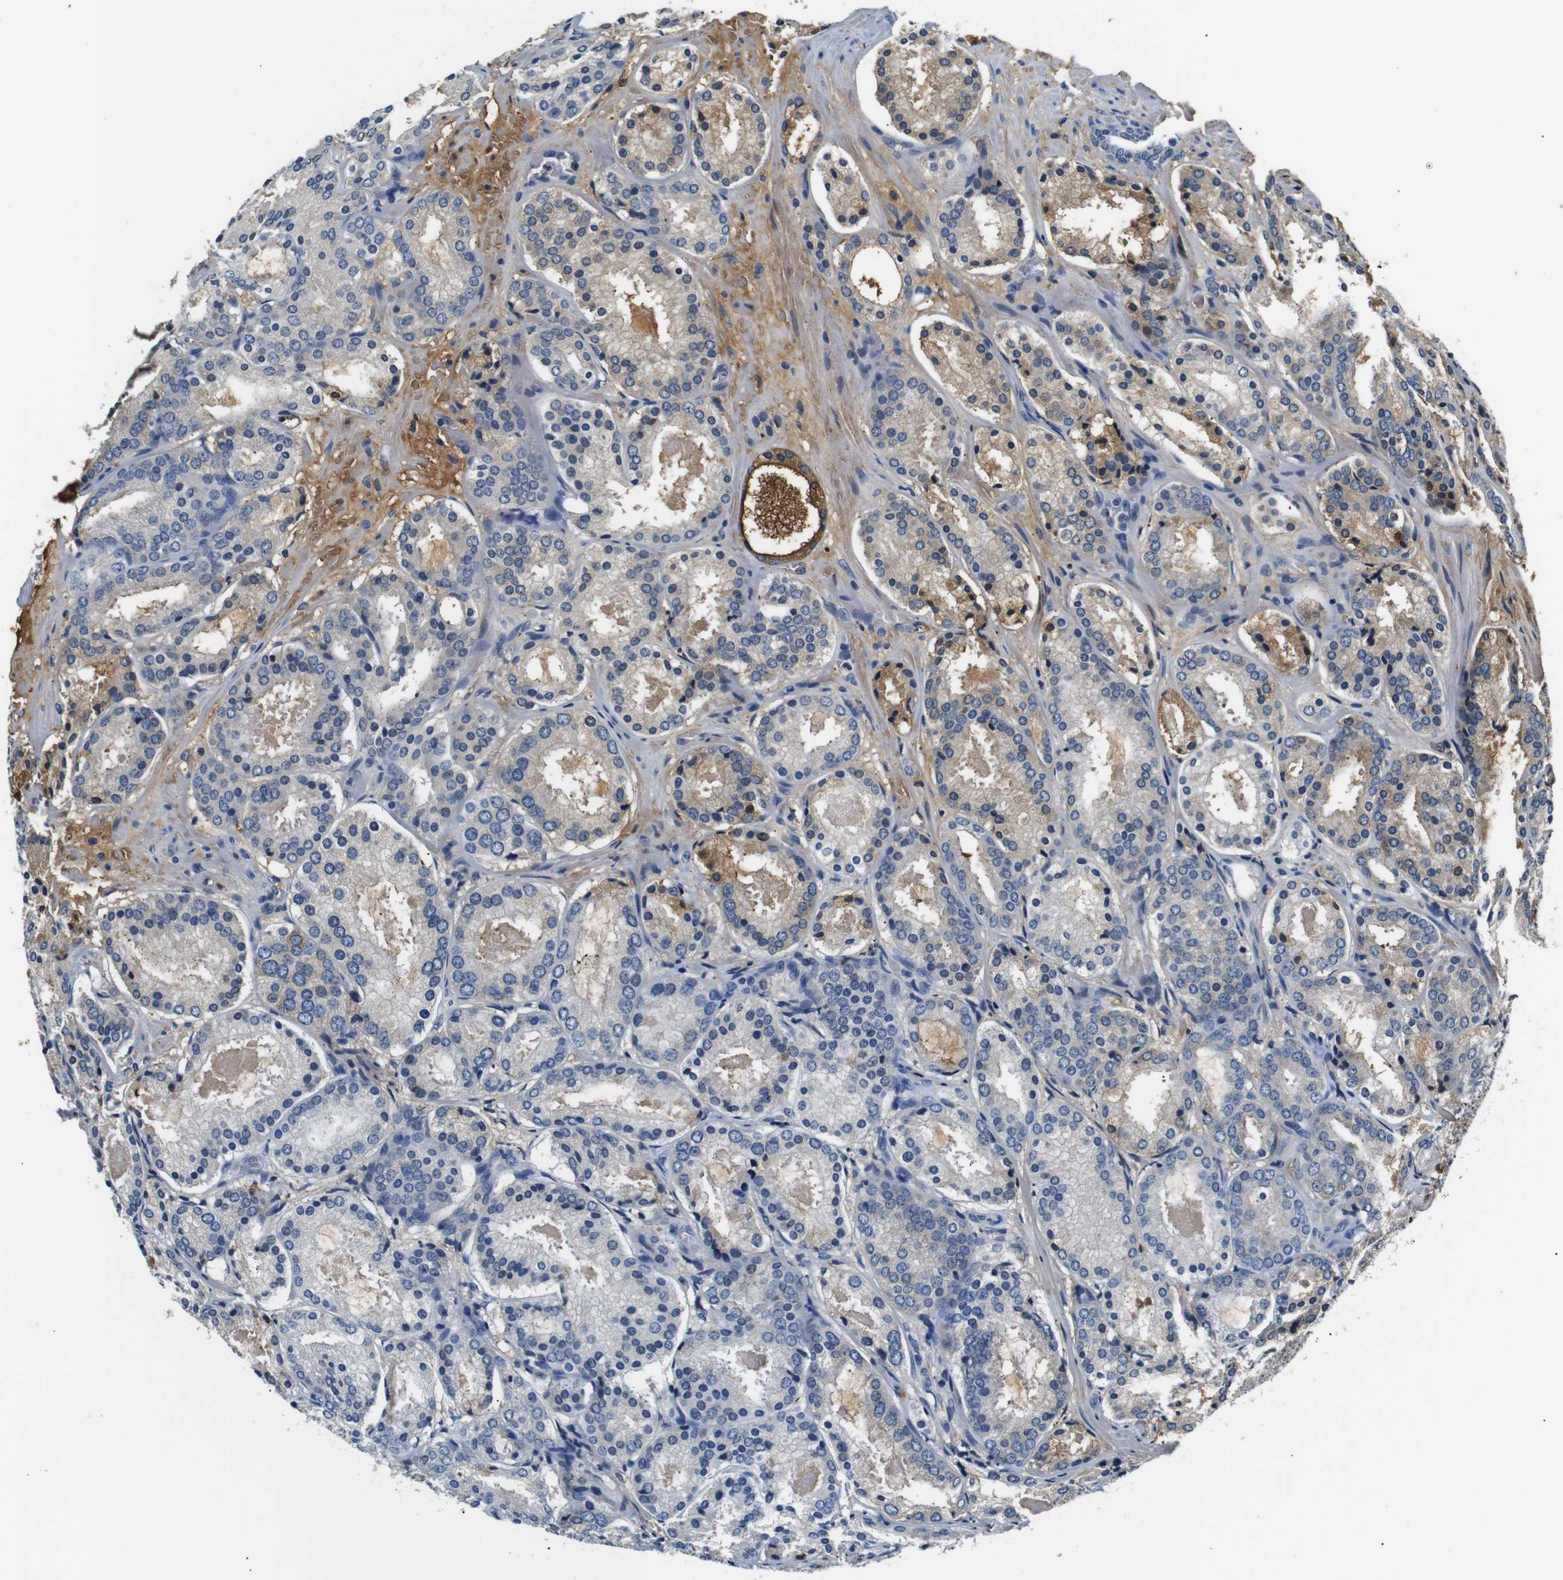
{"staining": {"intensity": "moderate", "quantity": "<25%", "location": "cytoplasmic/membranous,nuclear"}, "tissue": "prostate cancer", "cell_type": "Tumor cells", "image_type": "cancer", "snomed": [{"axis": "morphology", "description": "Adenocarcinoma, Low grade"}, {"axis": "topography", "description": "Prostate"}], "caption": "Immunohistochemical staining of human prostate cancer shows low levels of moderate cytoplasmic/membranous and nuclear expression in approximately <25% of tumor cells.", "gene": "LHCGR", "patient": {"sex": "male", "age": 69}}